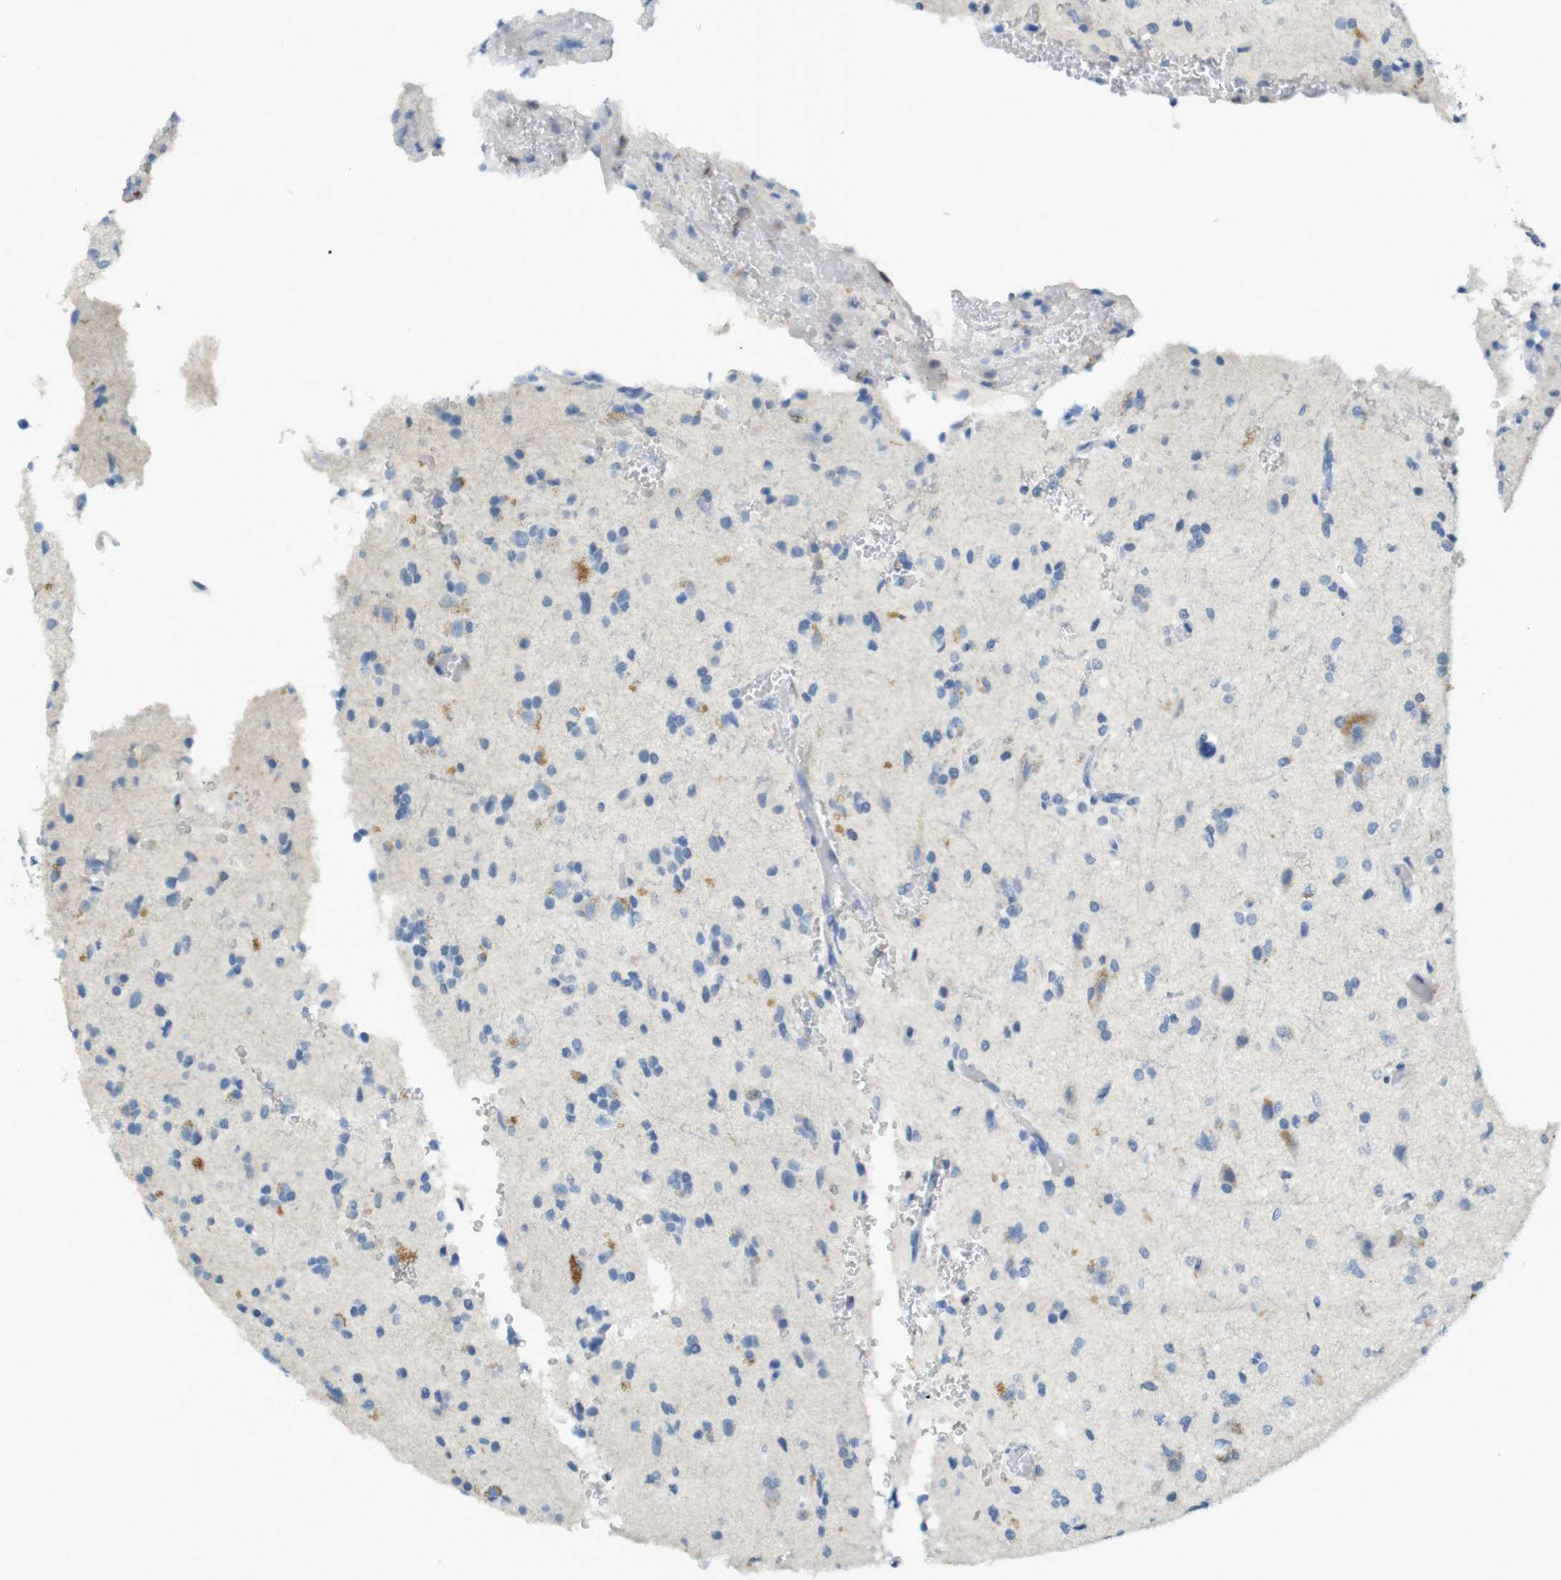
{"staining": {"intensity": "moderate", "quantity": "<25%", "location": "cytoplasmic/membranous"}, "tissue": "glioma", "cell_type": "Tumor cells", "image_type": "cancer", "snomed": [{"axis": "morphology", "description": "Glioma, malignant, High grade"}, {"axis": "topography", "description": "Brain"}], "caption": "Human malignant glioma (high-grade) stained for a protein (brown) reveals moderate cytoplasmic/membranous positive staining in about <25% of tumor cells.", "gene": "LRRK2", "patient": {"sex": "male", "age": 47}}